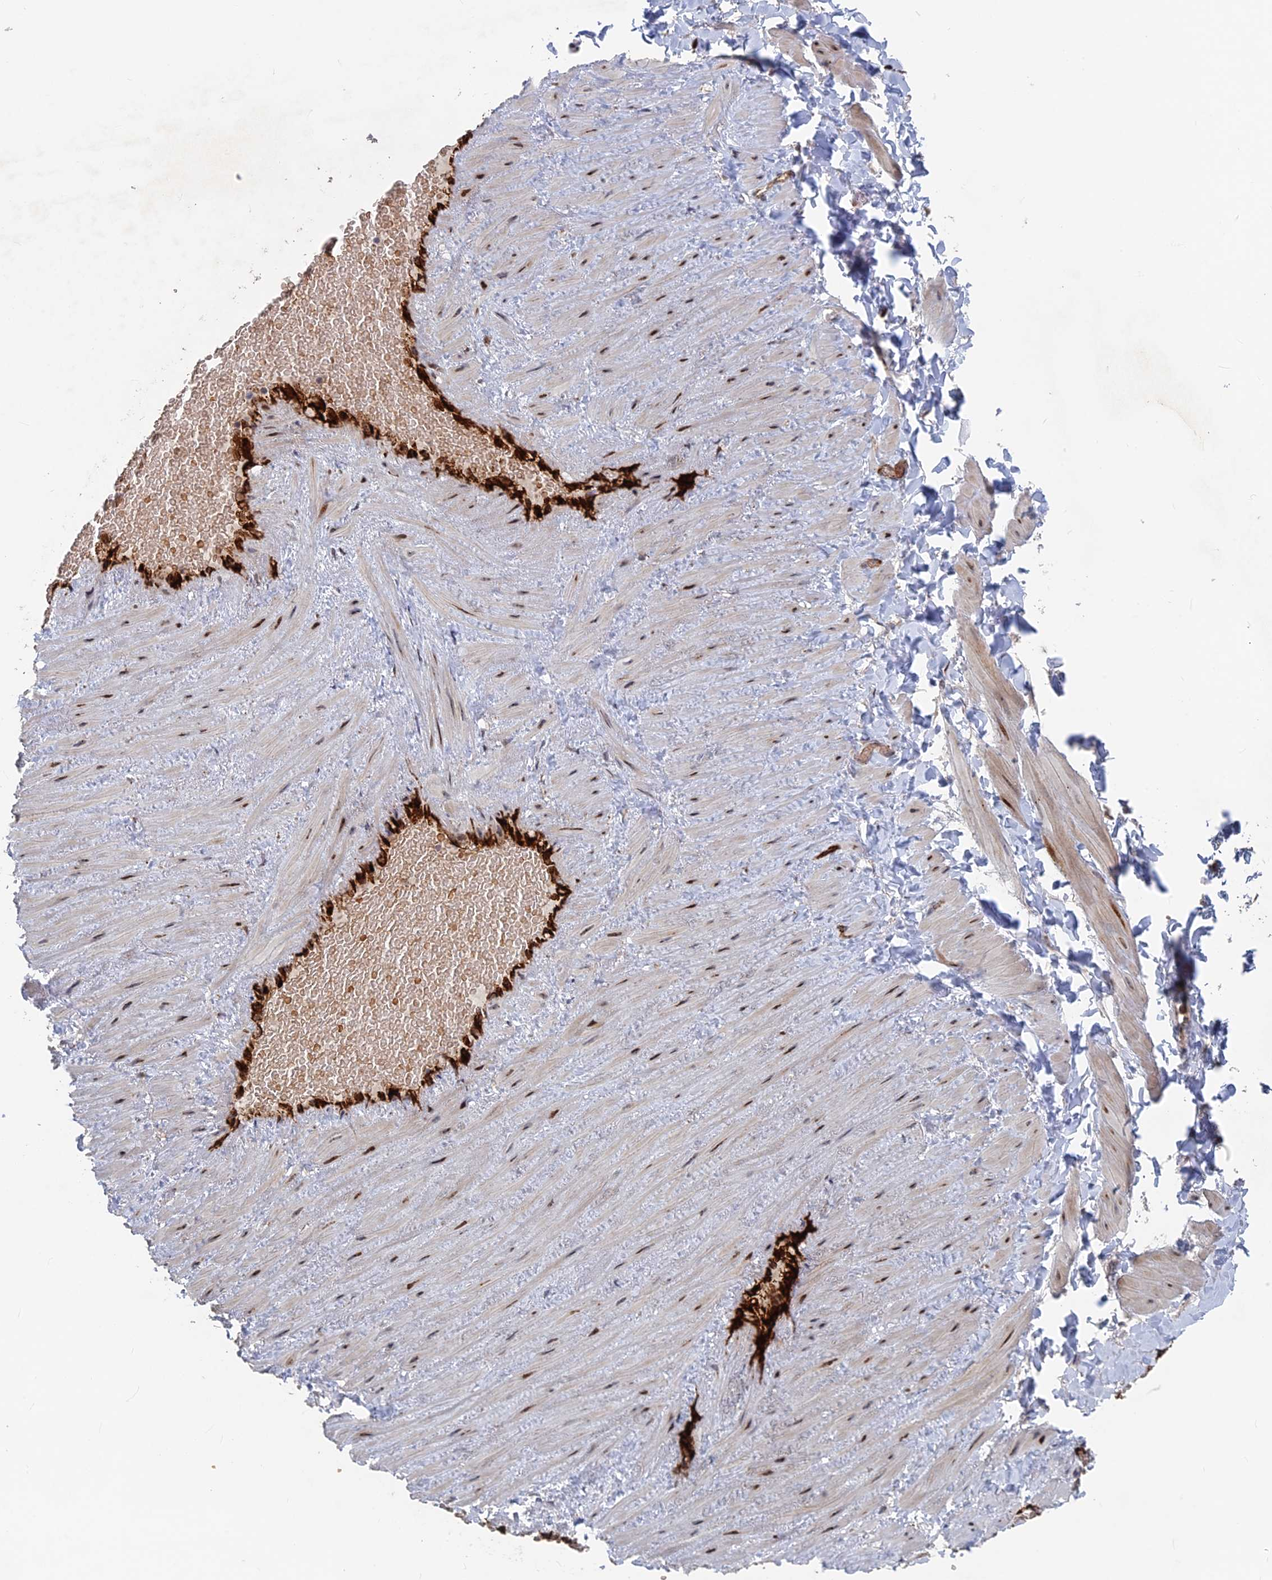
{"staining": {"intensity": "negative", "quantity": "none", "location": "none"}, "tissue": "adipose tissue", "cell_type": "Adipocytes", "image_type": "normal", "snomed": [{"axis": "morphology", "description": "Normal tissue, NOS"}, {"axis": "topography", "description": "Adipose tissue"}, {"axis": "topography", "description": "Vascular tissue"}, {"axis": "topography", "description": "Peripheral nerve tissue"}], "caption": "Human adipose tissue stained for a protein using IHC exhibits no expression in adipocytes.", "gene": "SH3D21", "patient": {"sex": "male", "age": 25}}